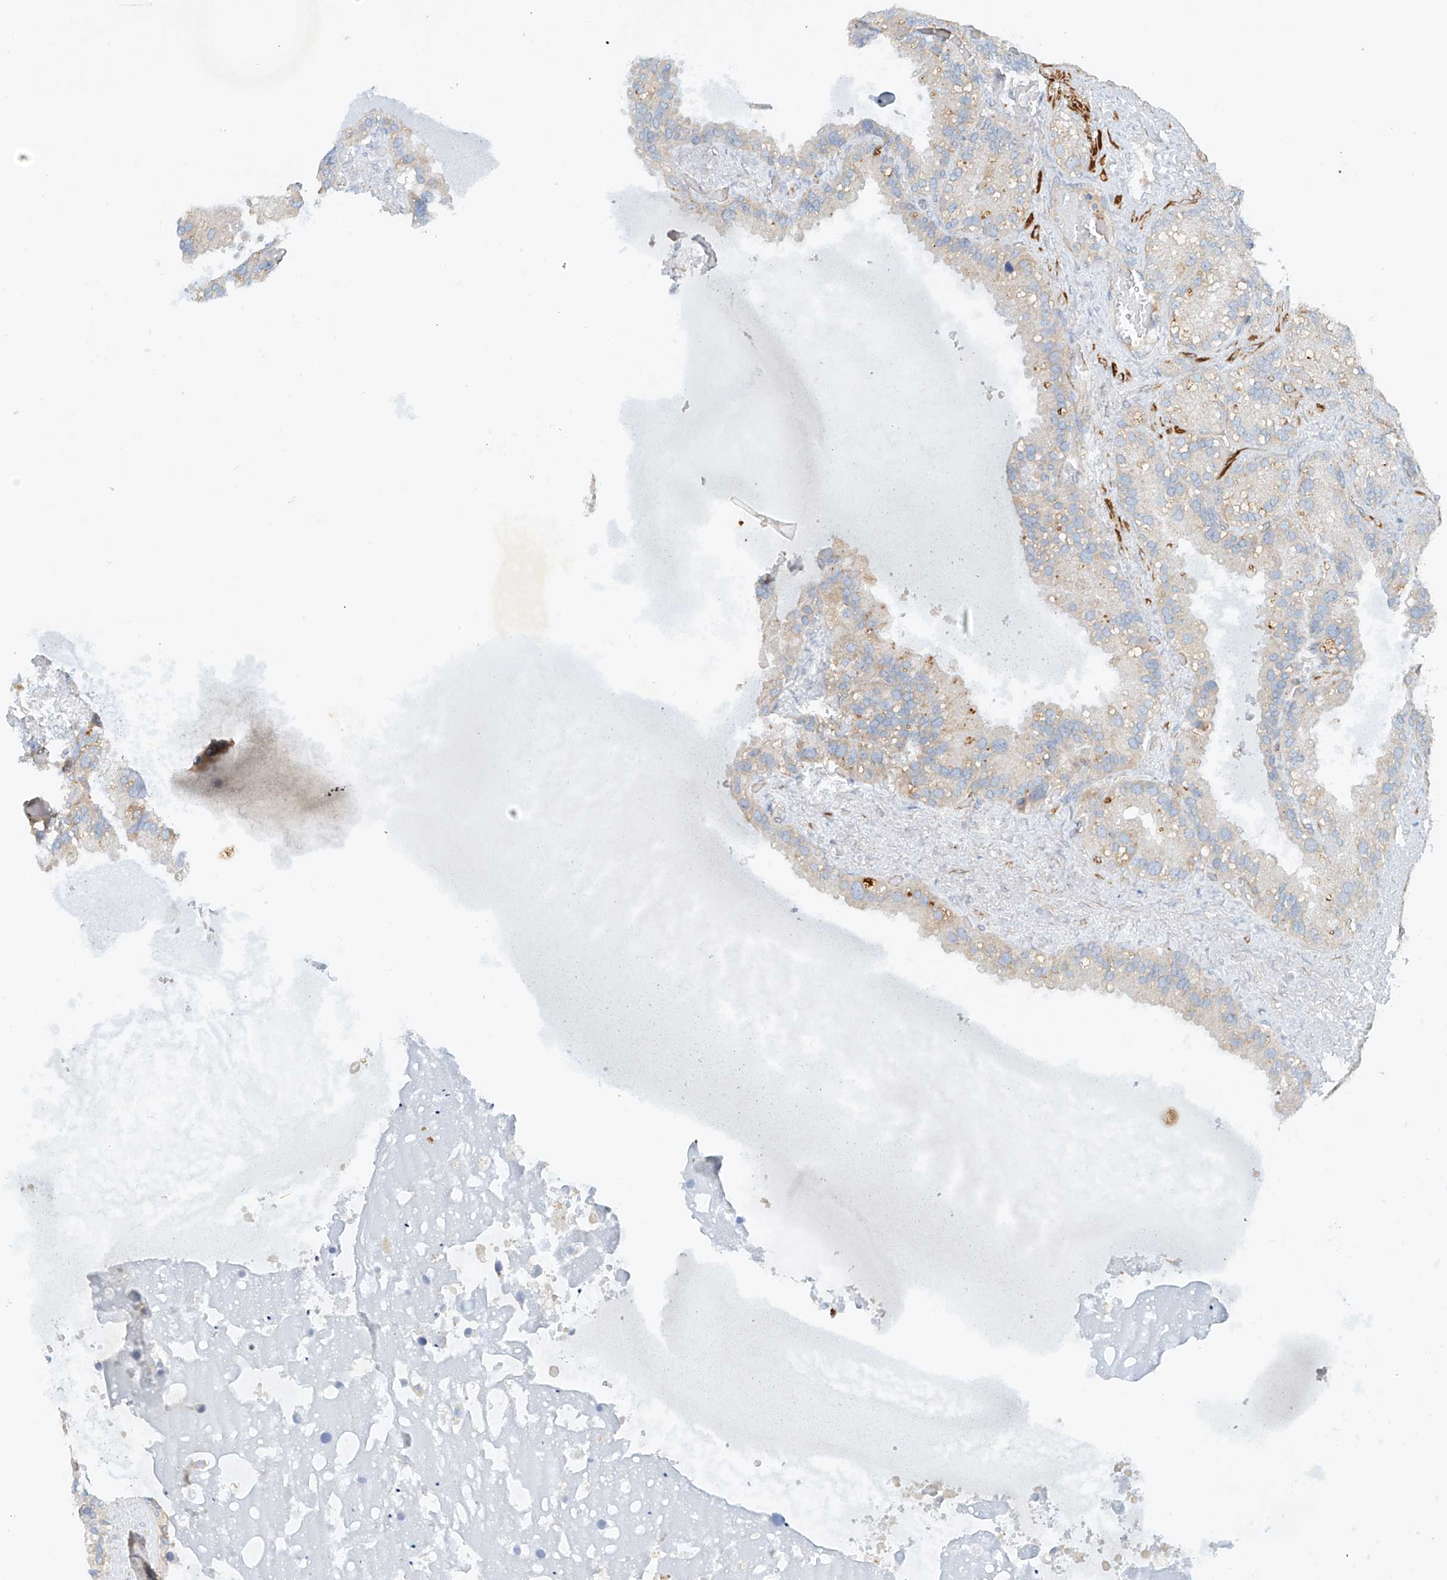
{"staining": {"intensity": "negative", "quantity": "none", "location": "none"}, "tissue": "seminal vesicle", "cell_type": "Glandular cells", "image_type": "normal", "snomed": [{"axis": "morphology", "description": "Normal tissue, NOS"}, {"axis": "topography", "description": "Prostate"}, {"axis": "topography", "description": "Seminal veicle"}], "caption": "Seminal vesicle was stained to show a protein in brown. There is no significant positivity in glandular cells. (Brightfield microscopy of DAB immunohistochemistry (IHC) at high magnification).", "gene": "ENSG00000266202", "patient": {"sex": "male", "age": 68}}